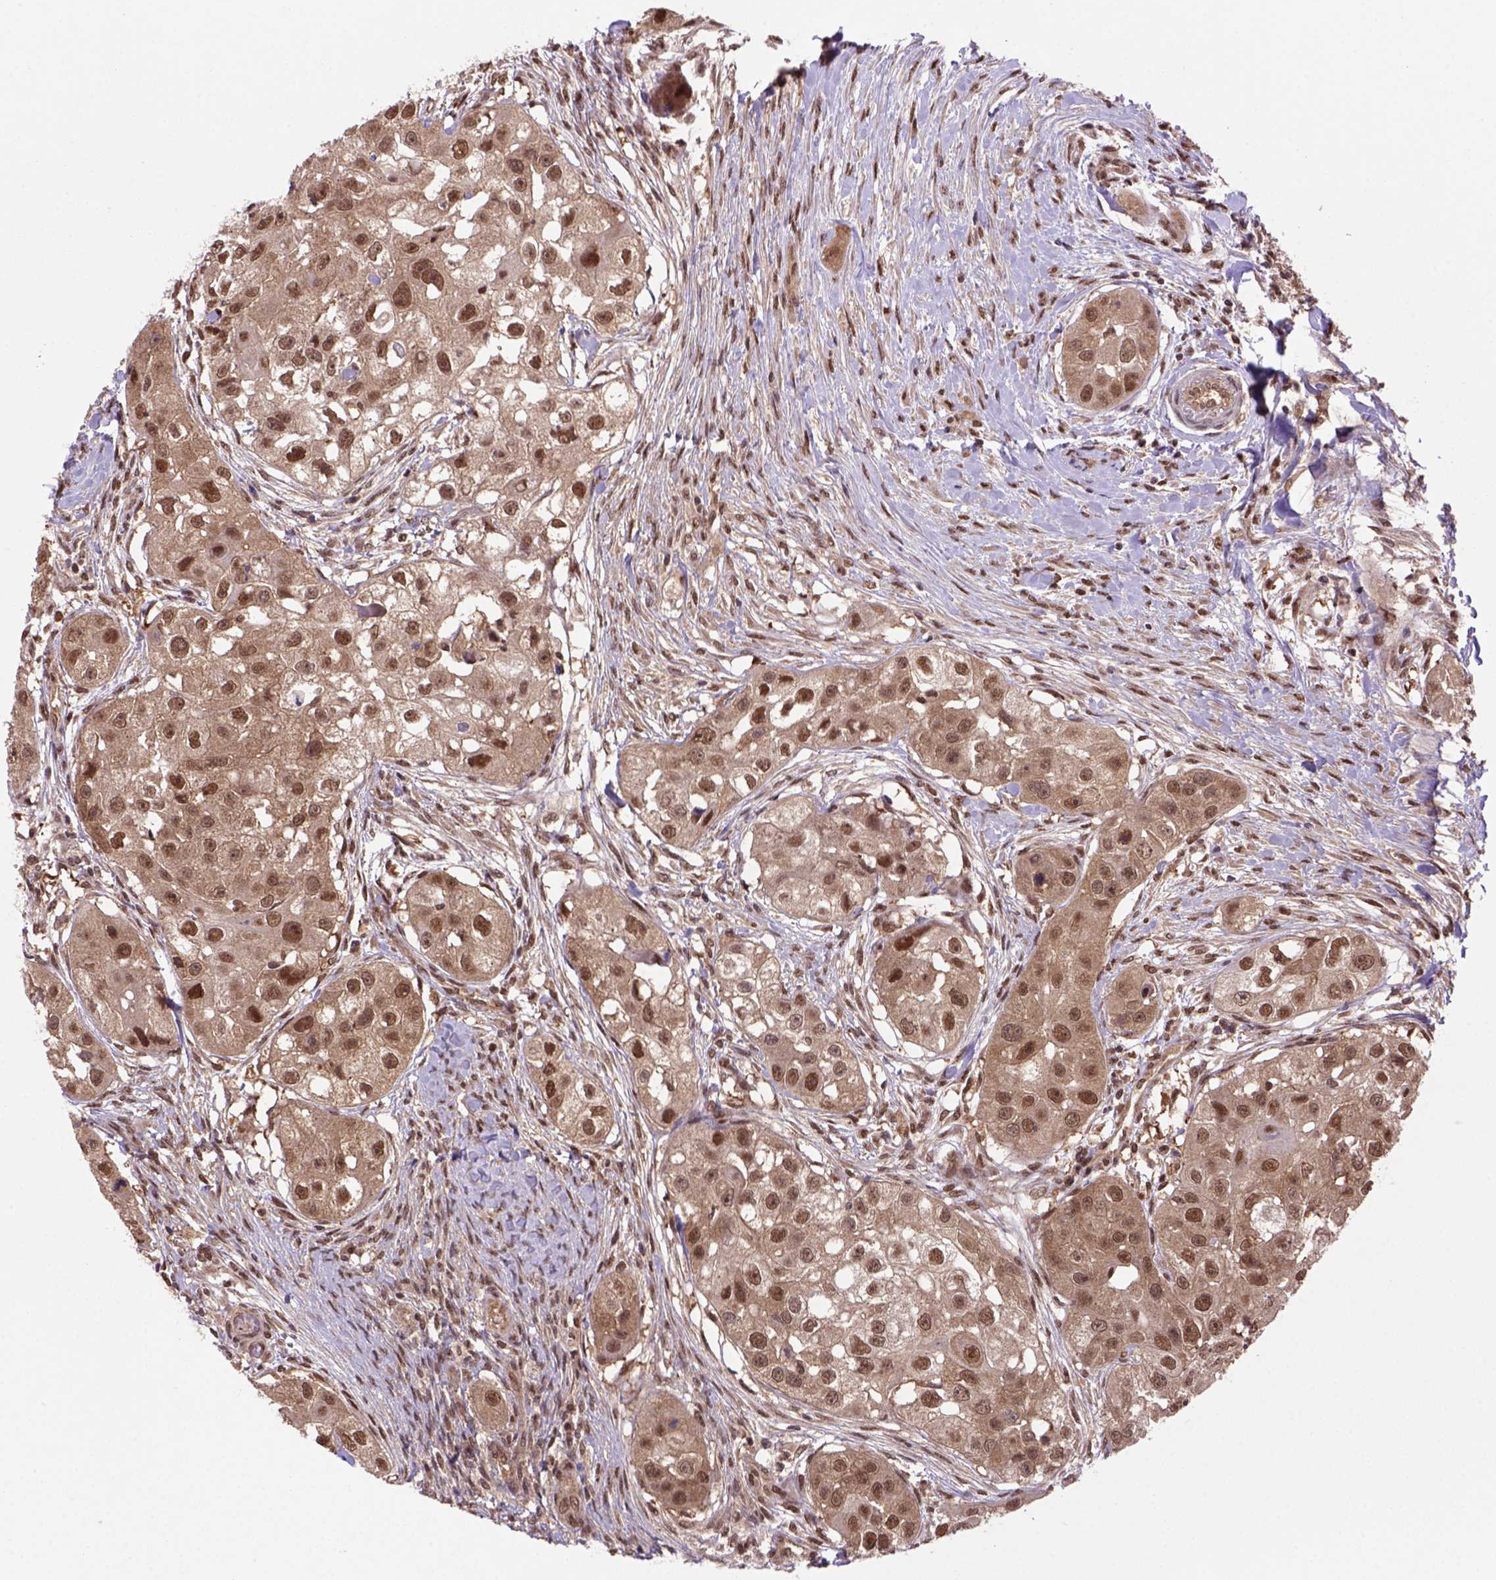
{"staining": {"intensity": "moderate", "quantity": ">75%", "location": "cytoplasmic/membranous,nuclear"}, "tissue": "head and neck cancer", "cell_type": "Tumor cells", "image_type": "cancer", "snomed": [{"axis": "morphology", "description": "Squamous cell carcinoma, NOS"}, {"axis": "topography", "description": "Head-Neck"}], "caption": "There is medium levels of moderate cytoplasmic/membranous and nuclear expression in tumor cells of head and neck squamous cell carcinoma, as demonstrated by immunohistochemical staining (brown color).", "gene": "PSMC2", "patient": {"sex": "male", "age": 51}}